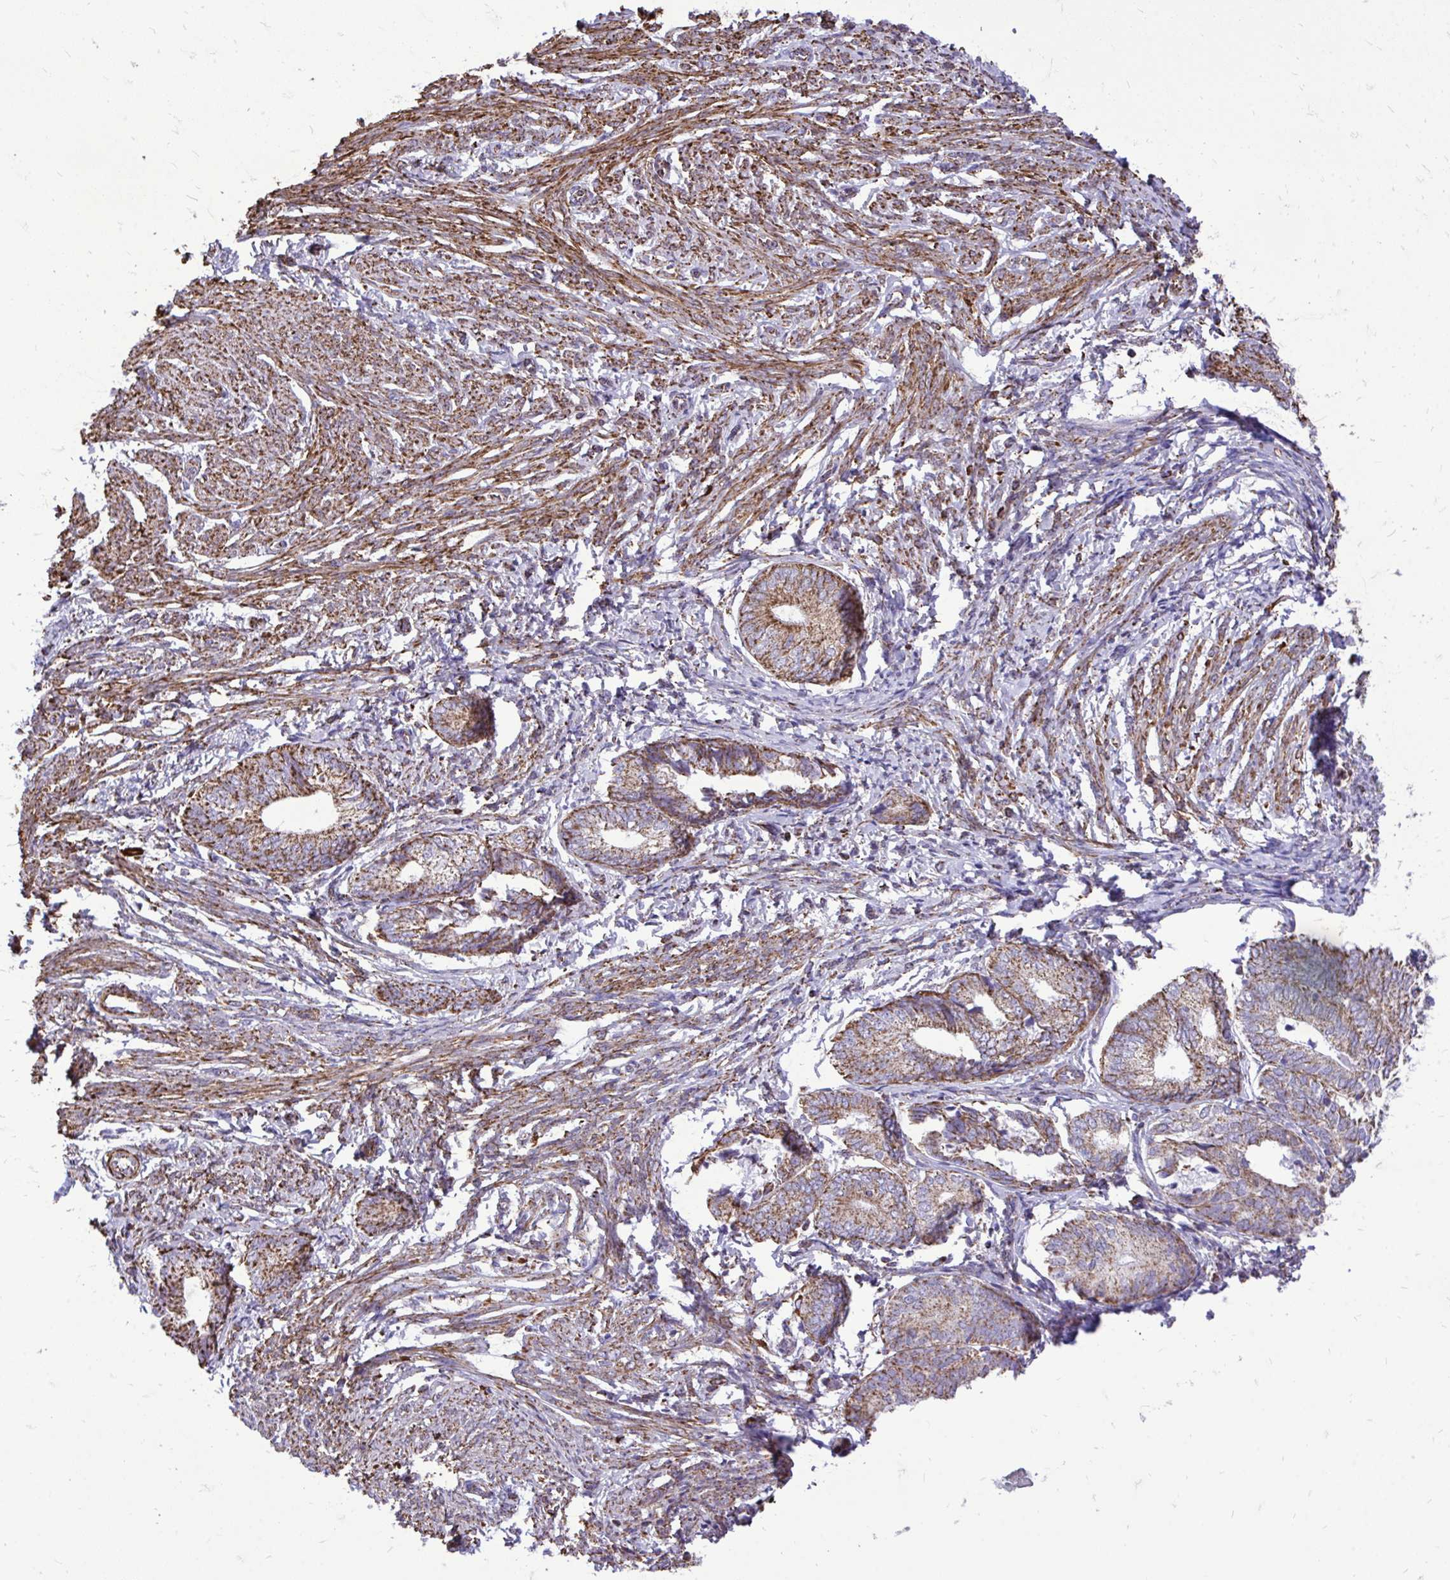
{"staining": {"intensity": "moderate", "quantity": ">75%", "location": "cytoplasmic/membranous"}, "tissue": "endometrial cancer", "cell_type": "Tumor cells", "image_type": "cancer", "snomed": [{"axis": "morphology", "description": "Adenocarcinoma, NOS"}, {"axis": "topography", "description": "Endometrium"}], "caption": "This is a micrograph of immunohistochemistry (IHC) staining of endometrial adenocarcinoma, which shows moderate expression in the cytoplasmic/membranous of tumor cells.", "gene": "UBE2C", "patient": {"sex": "female", "age": 87}}